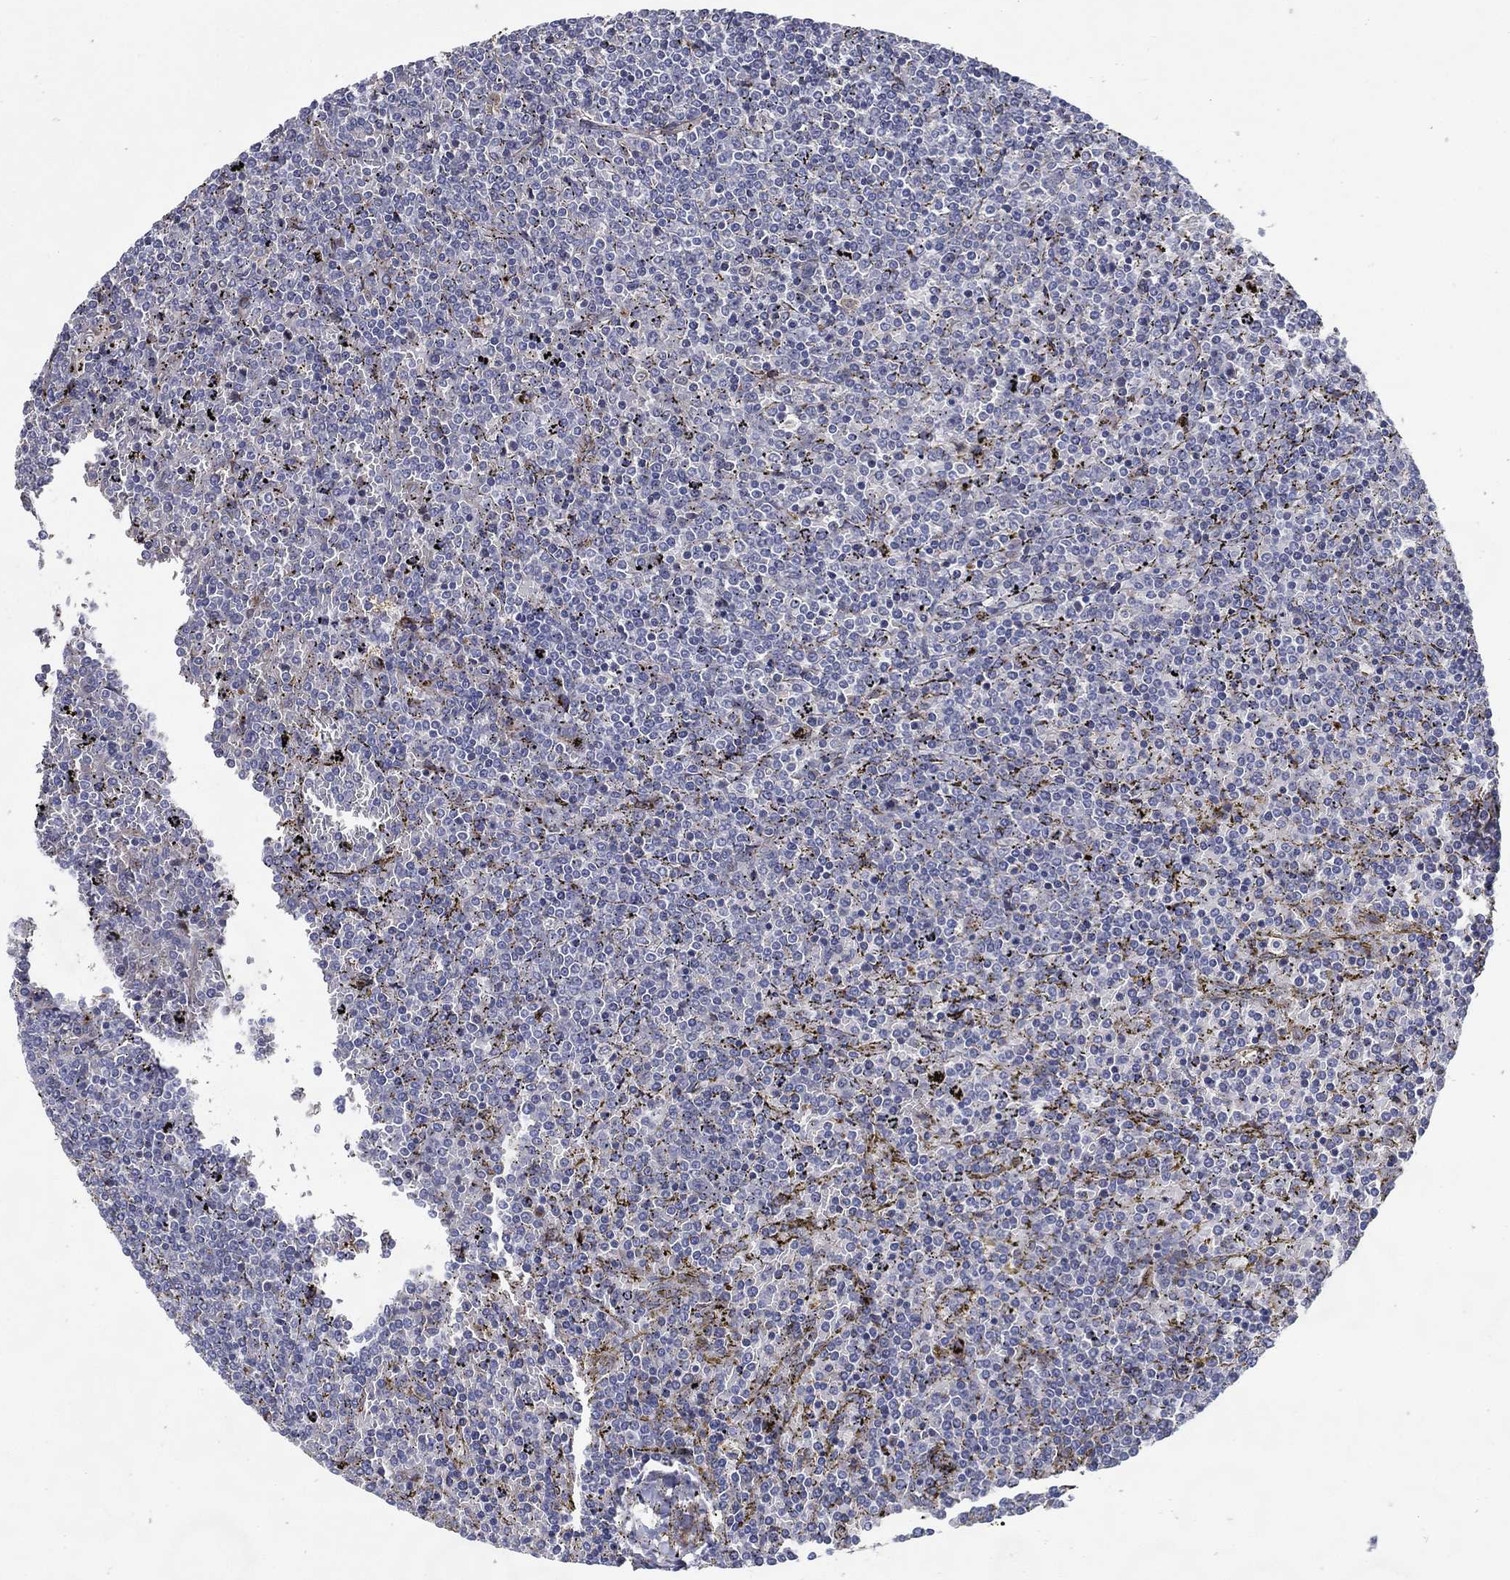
{"staining": {"intensity": "negative", "quantity": "none", "location": "none"}, "tissue": "lymphoma", "cell_type": "Tumor cells", "image_type": "cancer", "snomed": [{"axis": "morphology", "description": "Malignant lymphoma, non-Hodgkin's type, Low grade"}, {"axis": "topography", "description": "Spleen"}], "caption": "High power microscopy micrograph of an IHC image of lymphoma, revealing no significant expression in tumor cells.", "gene": "ARHGAP11A", "patient": {"sex": "female", "age": 77}}